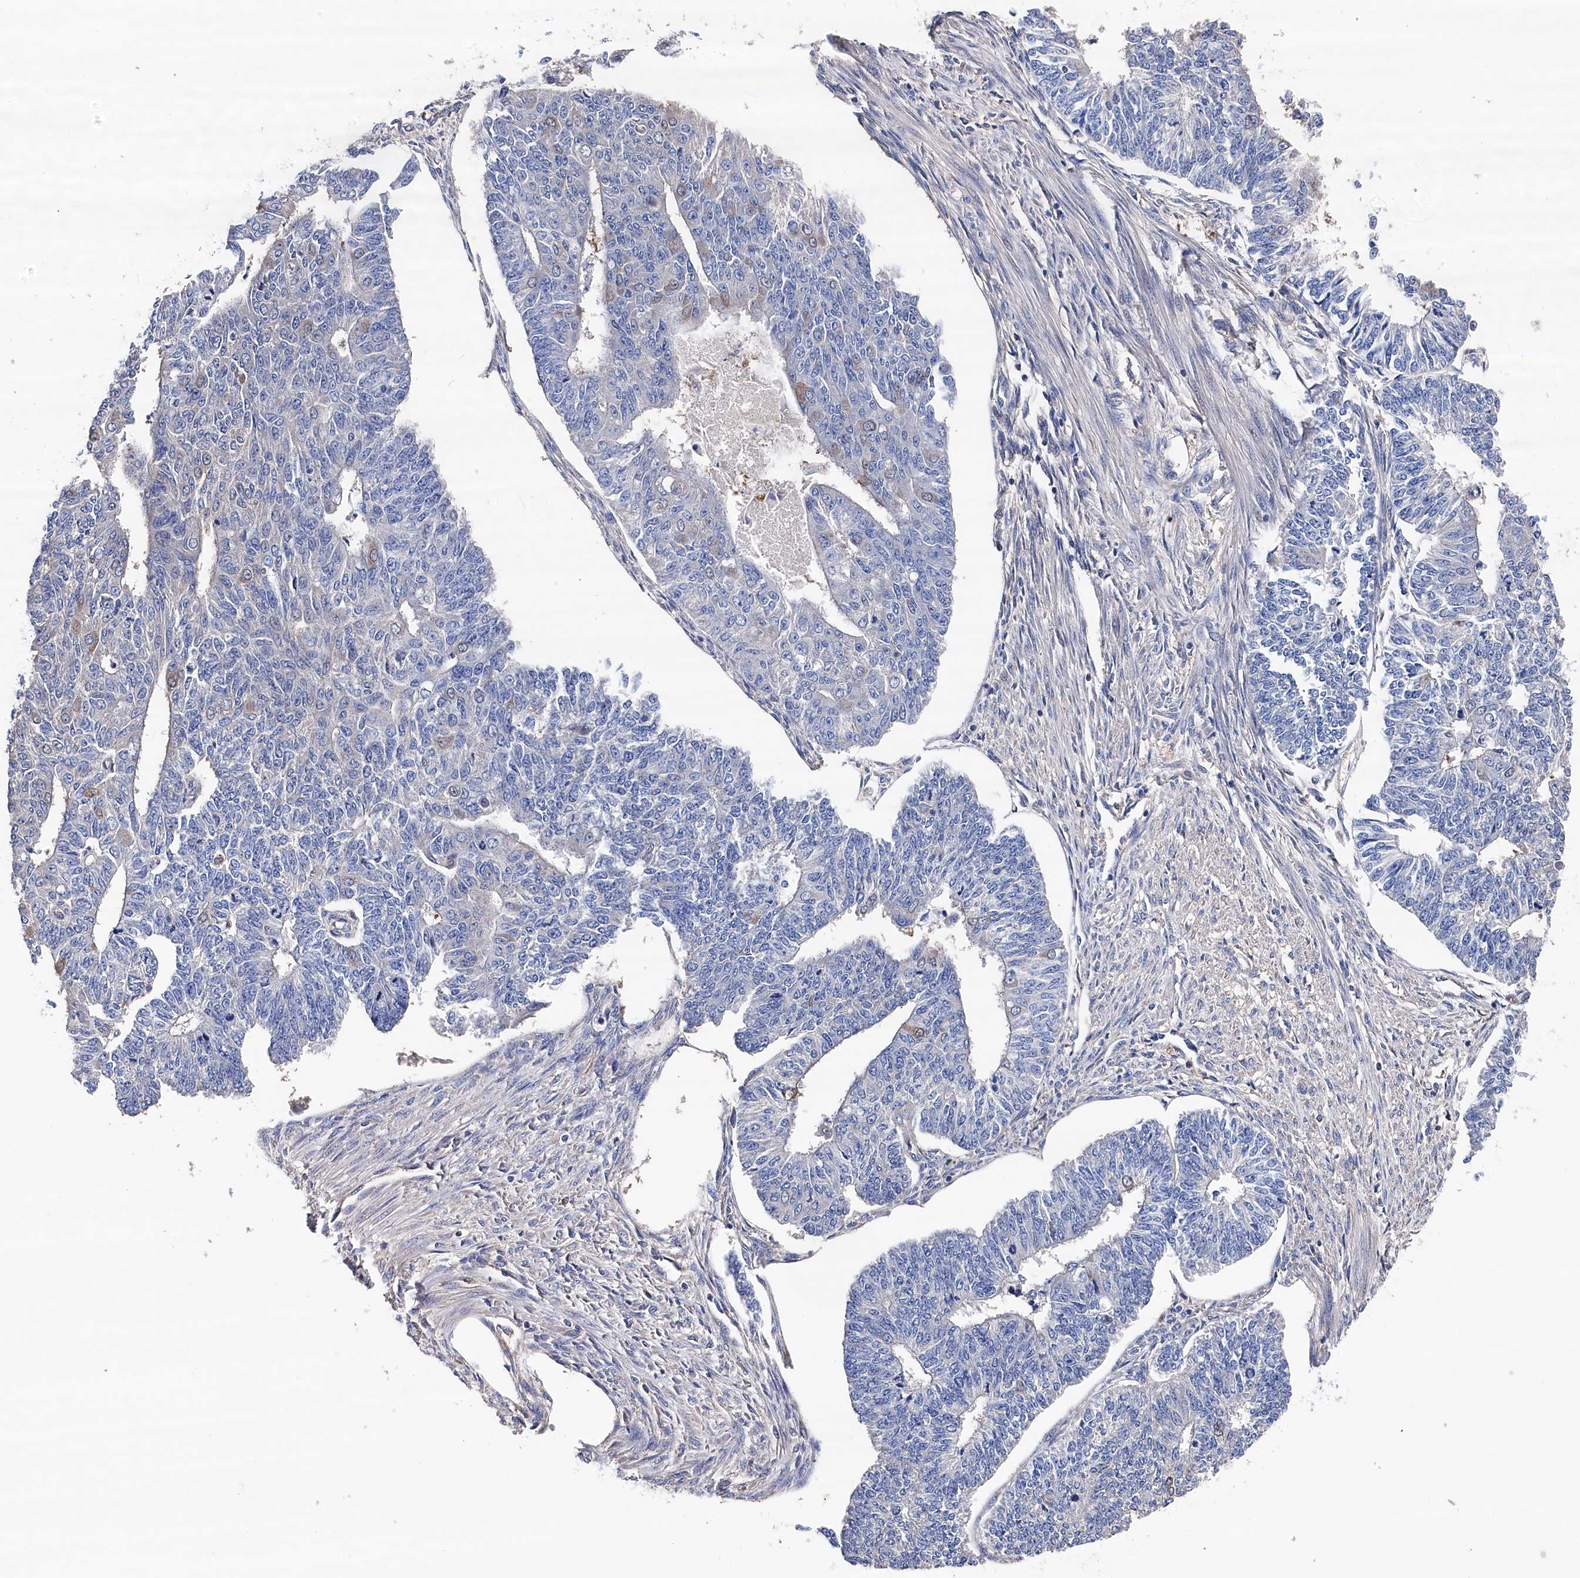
{"staining": {"intensity": "negative", "quantity": "none", "location": "none"}, "tissue": "endometrial cancer", "cell_type": "Tumor cells", "image_type": "cancer", "snomed": [{"axis": "morphology", "description": "Adenocarcinoma, NOS"}, {"axis": "topography", "description": "Endometrium"}], "caption": "DAB (3,3'-diaminobenzidine) immunohistochemical staining of human endometrial adenocarcinoma displays no significant expression in tumor cells.", "gene": "BHMT", "patient": {"sex": "female", "age": 32}}